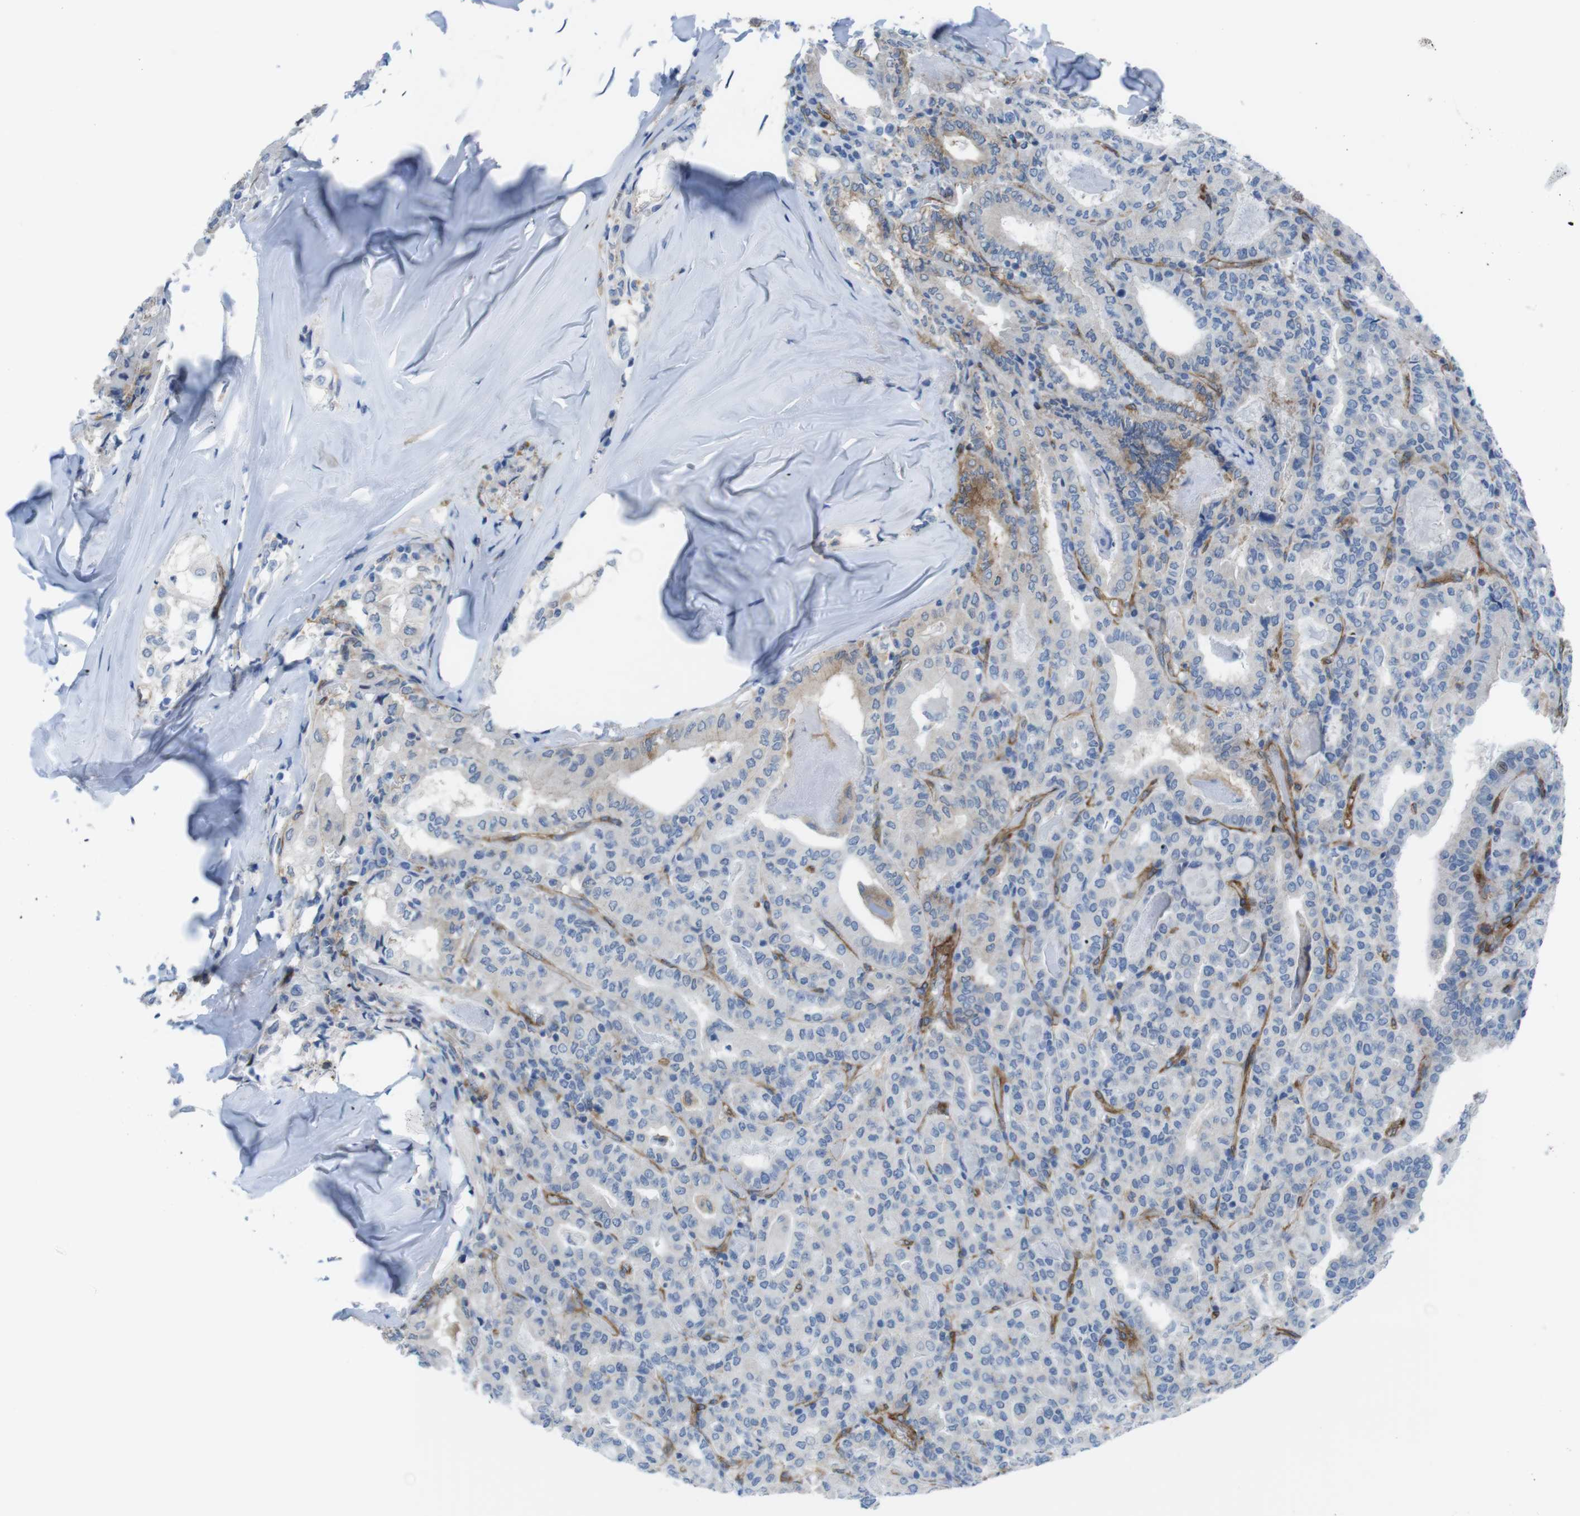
{"staining": {"intensity": "negative", "quantity": "none", "location": "none"}, "tissue": "thyroid cancer", "cell_type": "Tumor cells", "image_type": "cancer", "snomed": [{"axis": "morphology", "description": "Papillary adenocarcinoma, NOS"}, {"axis": "topography", "description": "Thyroid gland"}], "caption": "Immunohistochemistry photomicrograph of thyroid papillary adenocarcinoma stained for a protein (brown), which shows no positivity in tumor cells. (Brightfield microscopy of DAB IHC at high magnification).", "gene": "DIAPH2", "patient": {"sex": "female", "age": 42}}